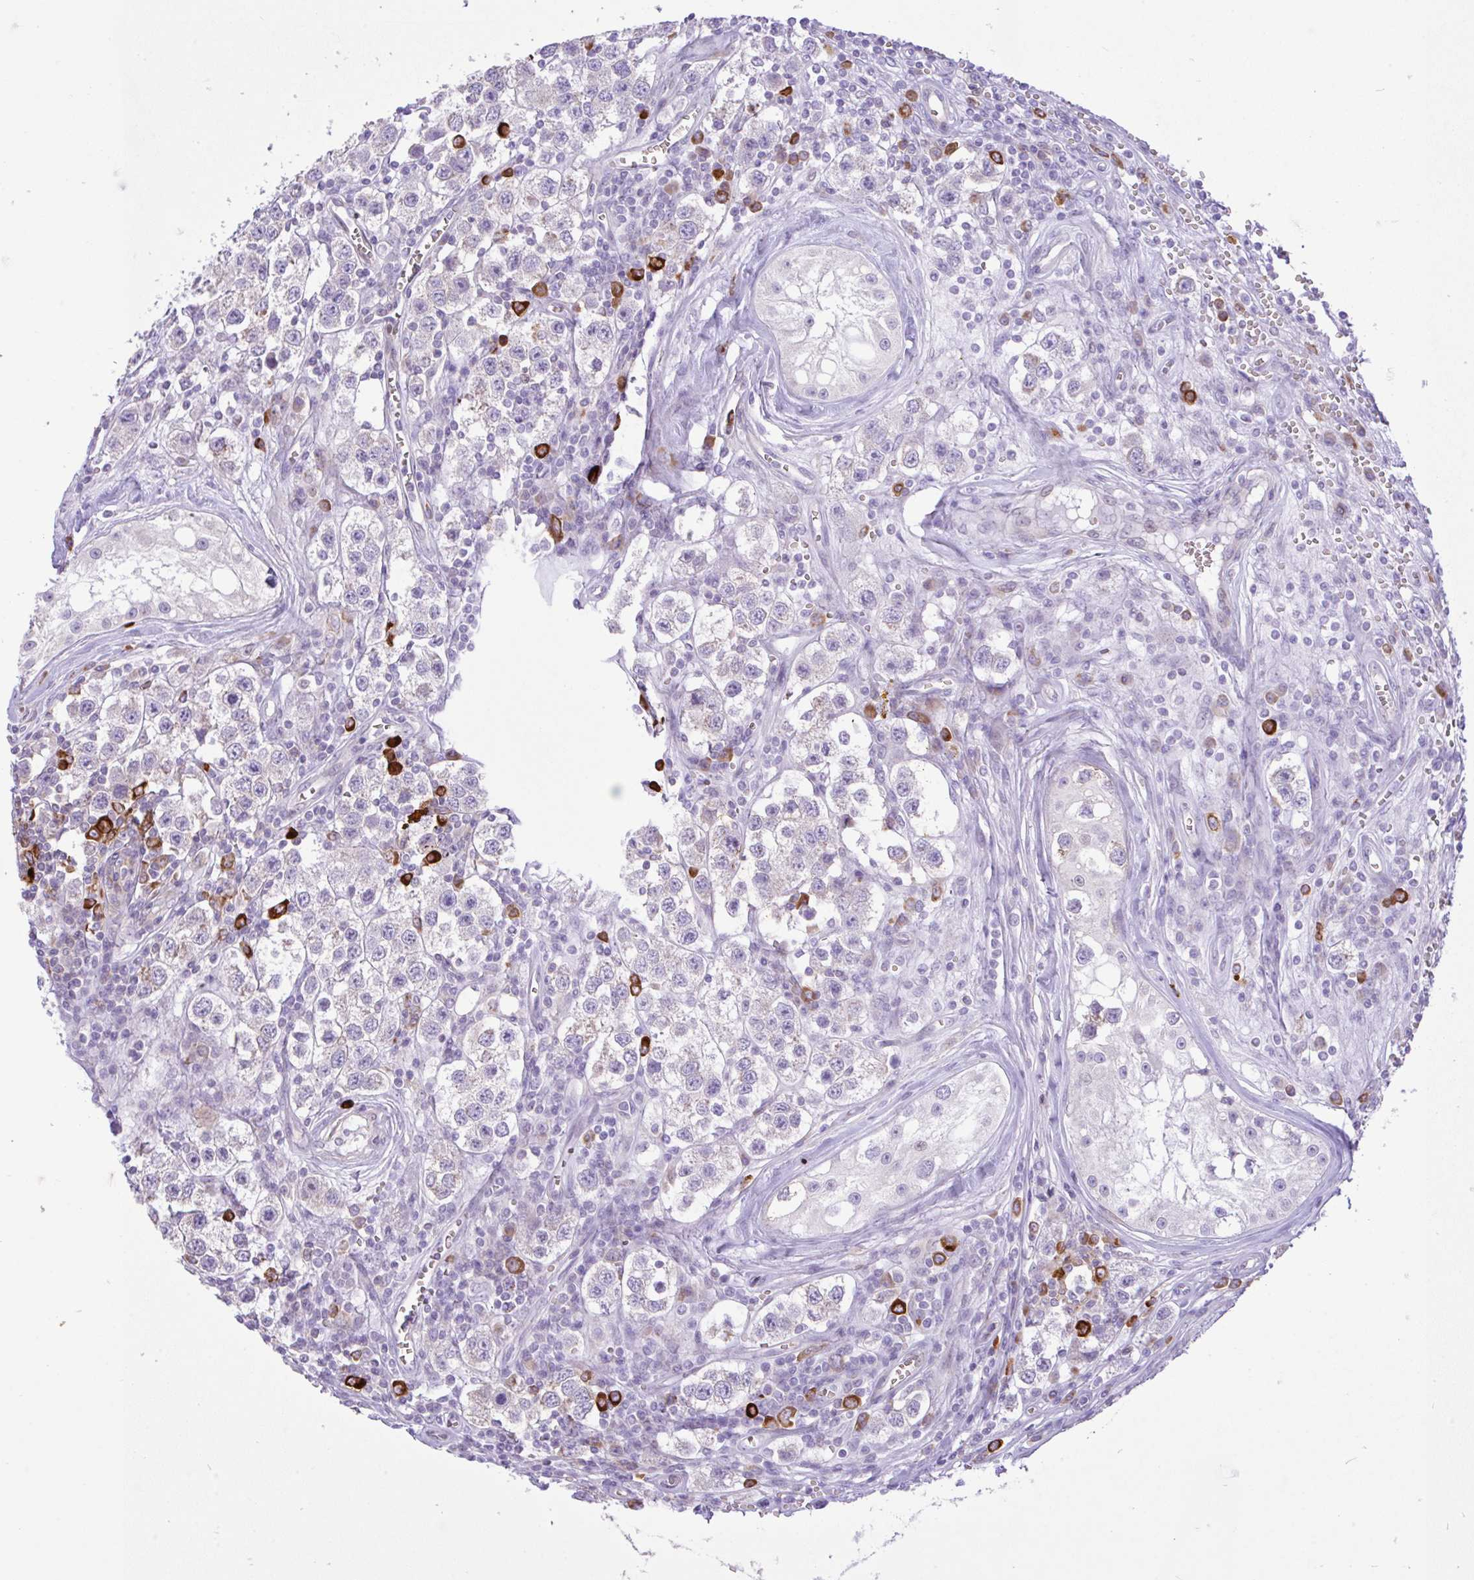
{"staining": {"intensity": "negative", "quantity": "none", "location": "none"}, "tissue": "testis cancer", "cell_type": "Tumor cells", "image_type": "cancer", "snomed": [{"axis": "morphology", "description": "Seminoma, NOS"}, {"axis": "topography", "description": "Testis"}], "caption": "Protein analysis of testis cancer (seminoma) demonstrates no significant positivity in tumor cells.", "gene": "EEF1A2", "patient": {"sex": "male", "age": 34}}